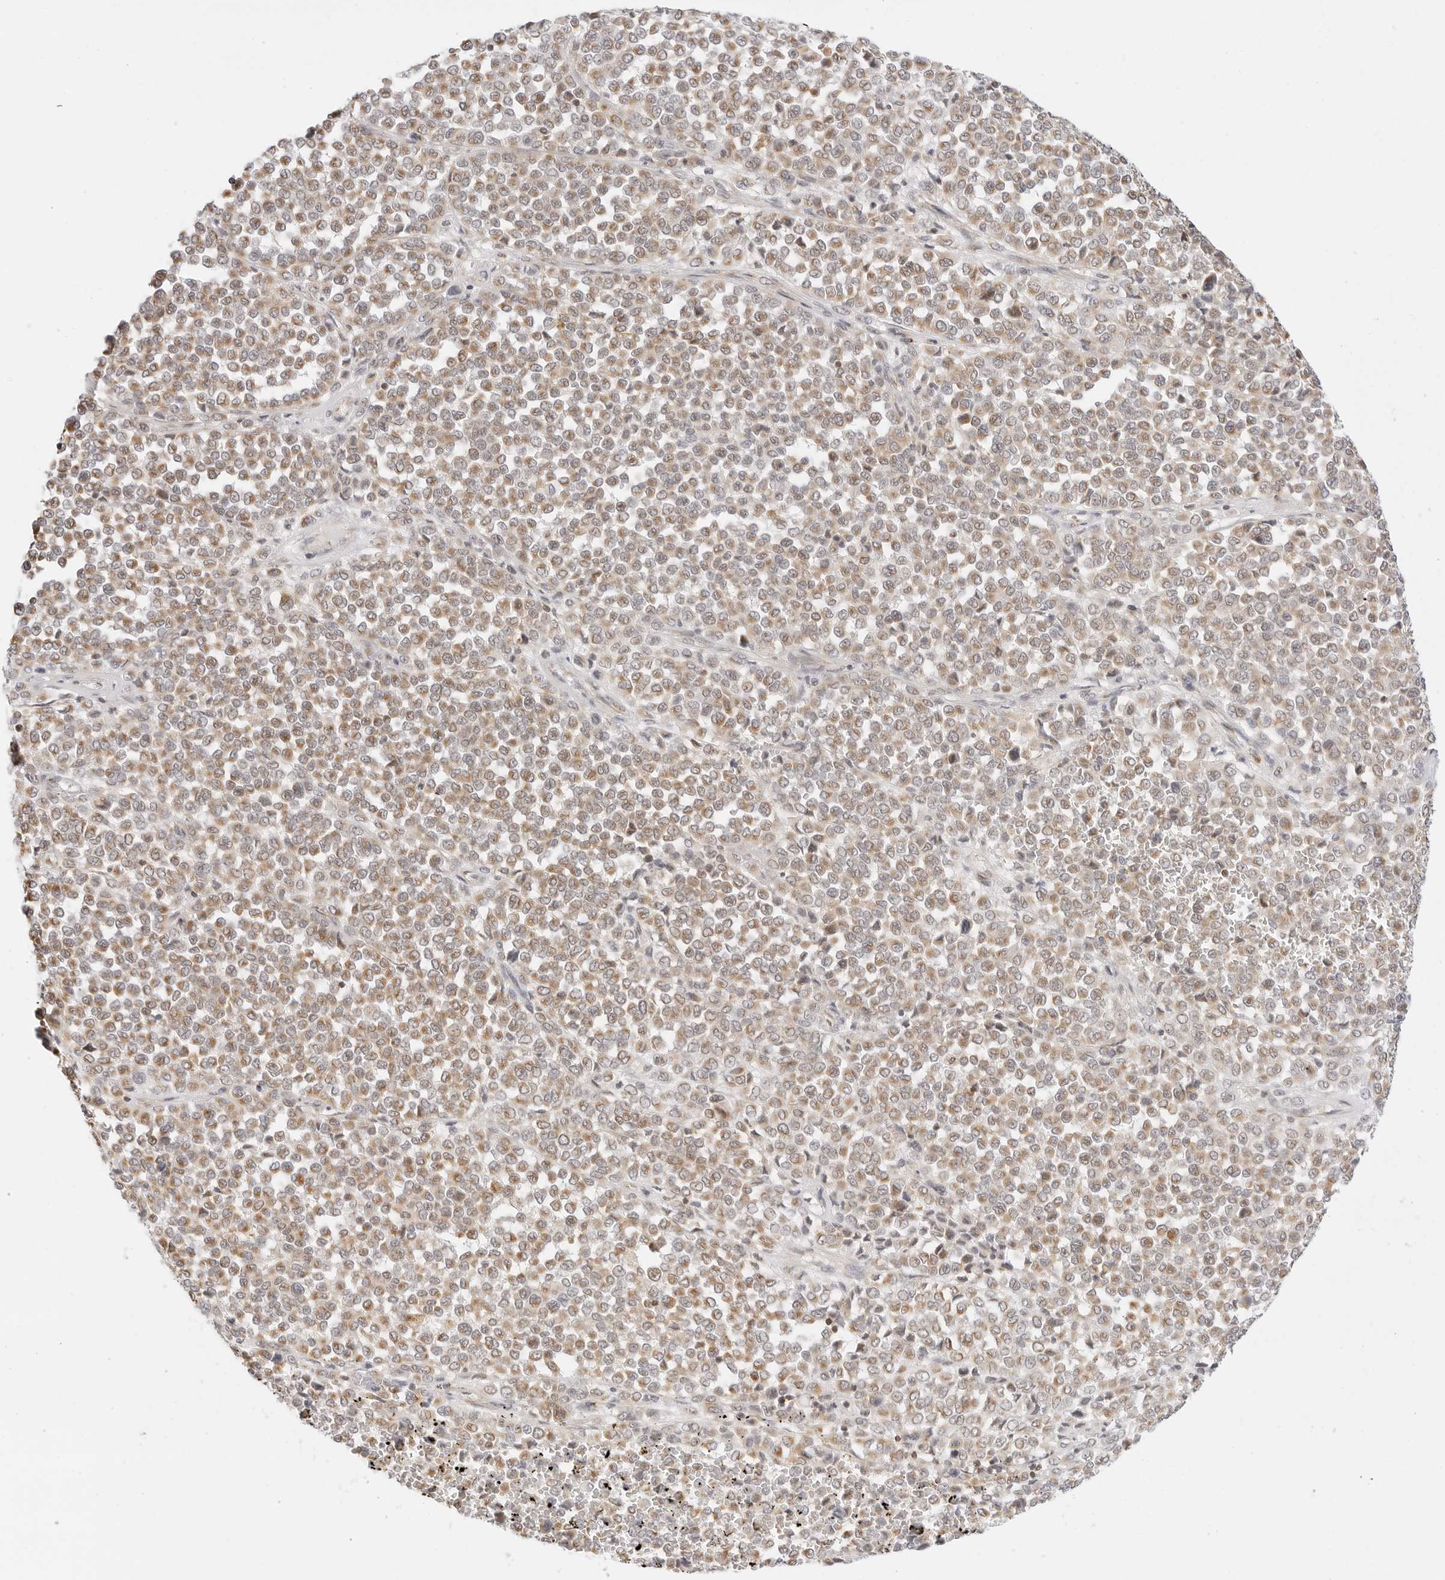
{"staining": {"intensity": "moderate", "quantity": ">75%", "location": "cytoplasmic/membranous"}, "tissue": "melanoma", "cell_type": "Tumor cells", "image_type": "cancer", "snomed": [{"axis": "morphology", "description": "Malignant melanoma, Metastatic site"}, {"axis": "topography", "description": "Pancreas"}], "caption": "Immunohistochemistry (DAB (3,3'-diaminobenzidine)) staining of malignant melanoma (metastatic site) exhibits moderate cytoplasmic/membranous protein staining in approximately >75% of tumor cells. The protein of interest is stained brown, and the nuclei are stained in blue (DAB IHC with brightfield microscopy, high magnification).", "gene": "GORAB", "patient": {"sex": "female", "age": 30}}